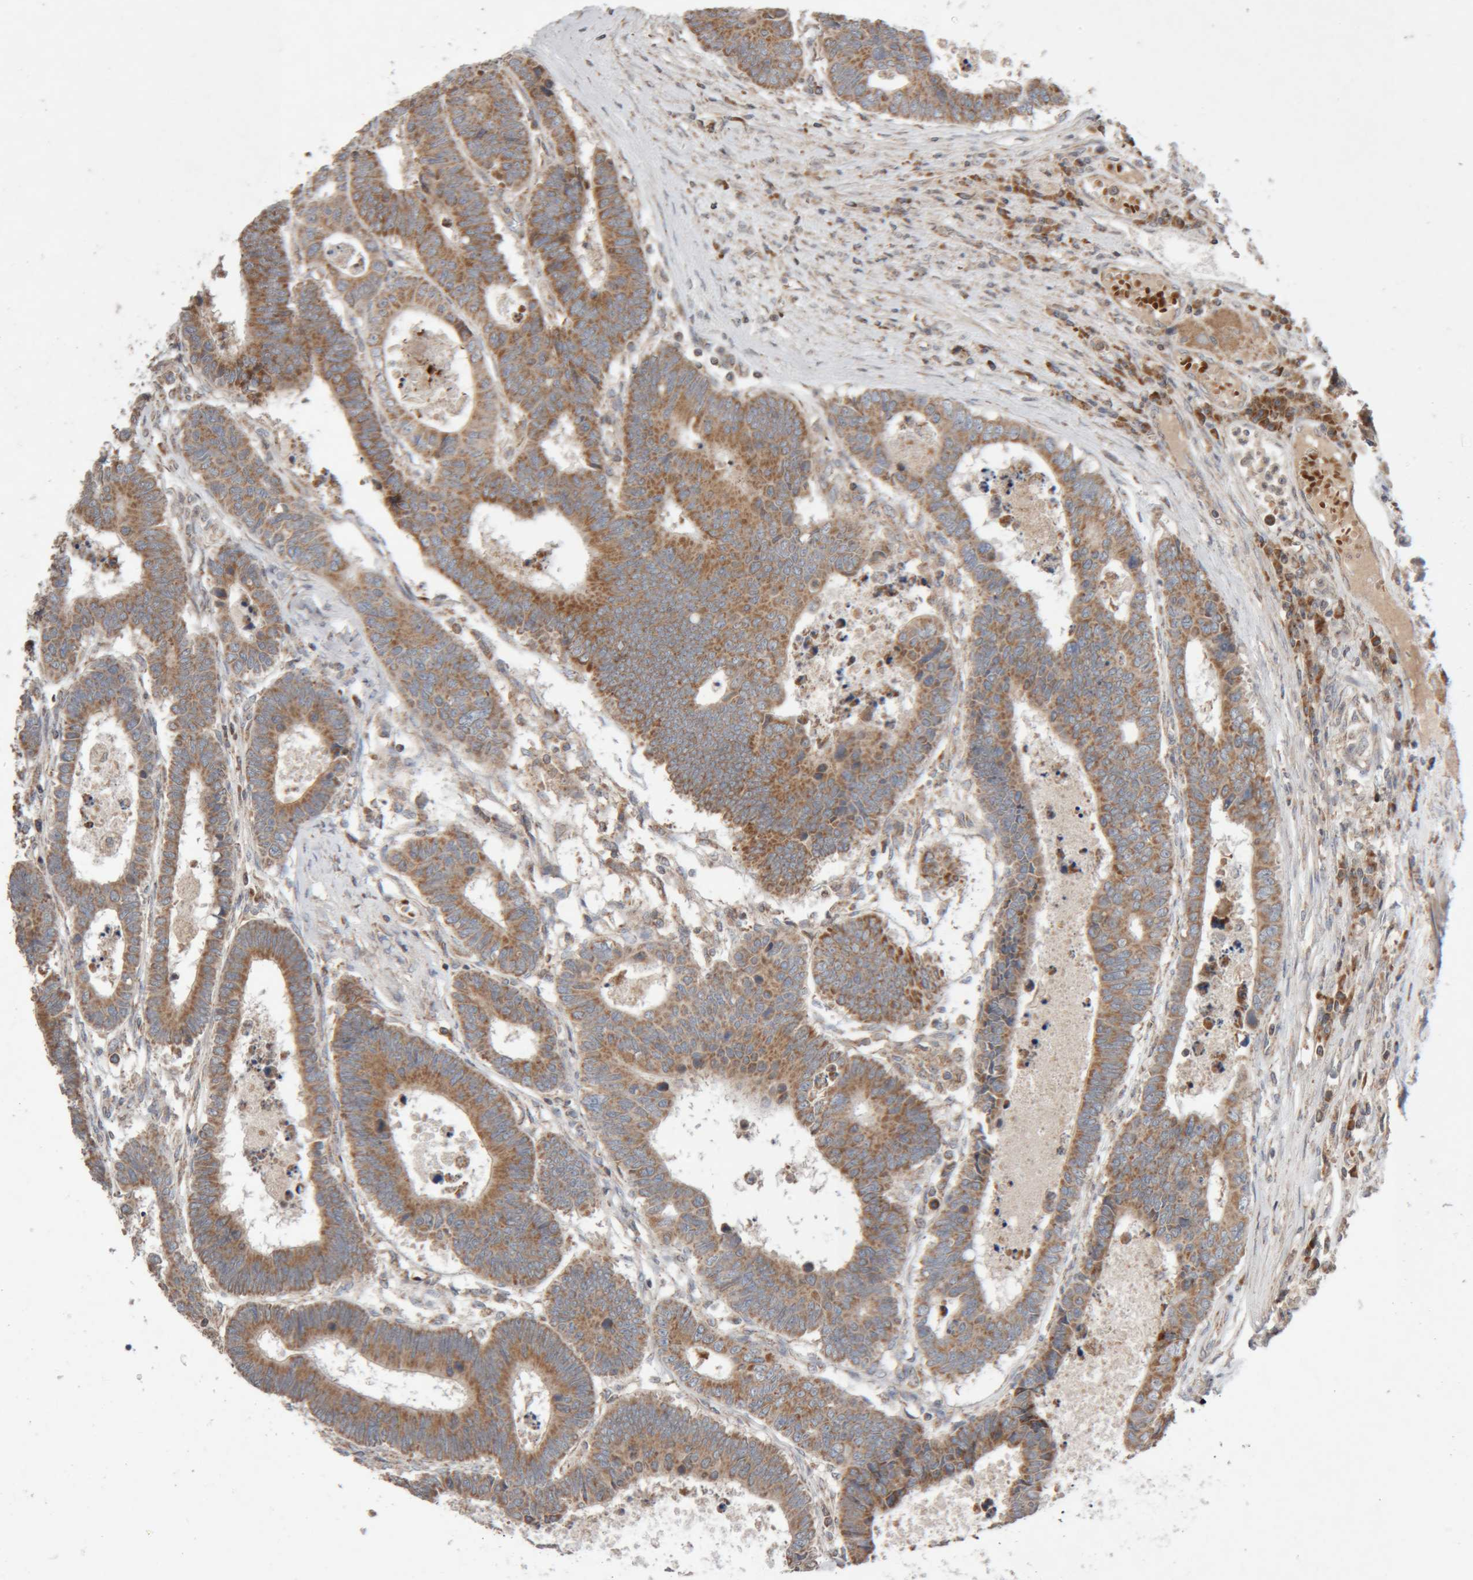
{"staining": {"intensity": "moderate", "quantity": ">75%", "location": "cytoplasmic/membranous"}, "tissue": "colorectal cancer", "cell_type": "Tumor cells", "image_type": "cancer", "snomed": [{"axis": "morphology", "description": "Adenocarcinoma, NOS"}, {"axis": "topography", "description": "Rectum"}], "caption": "DAB immunohistochemical staining of human colorectal adenocarcinoma exhibits moderate cytoplasmic/membranous protein positivity in approximately >75% of tumor cells.", "gene": "KIF21B", "patient": {"sex": "male", "age": 84}}